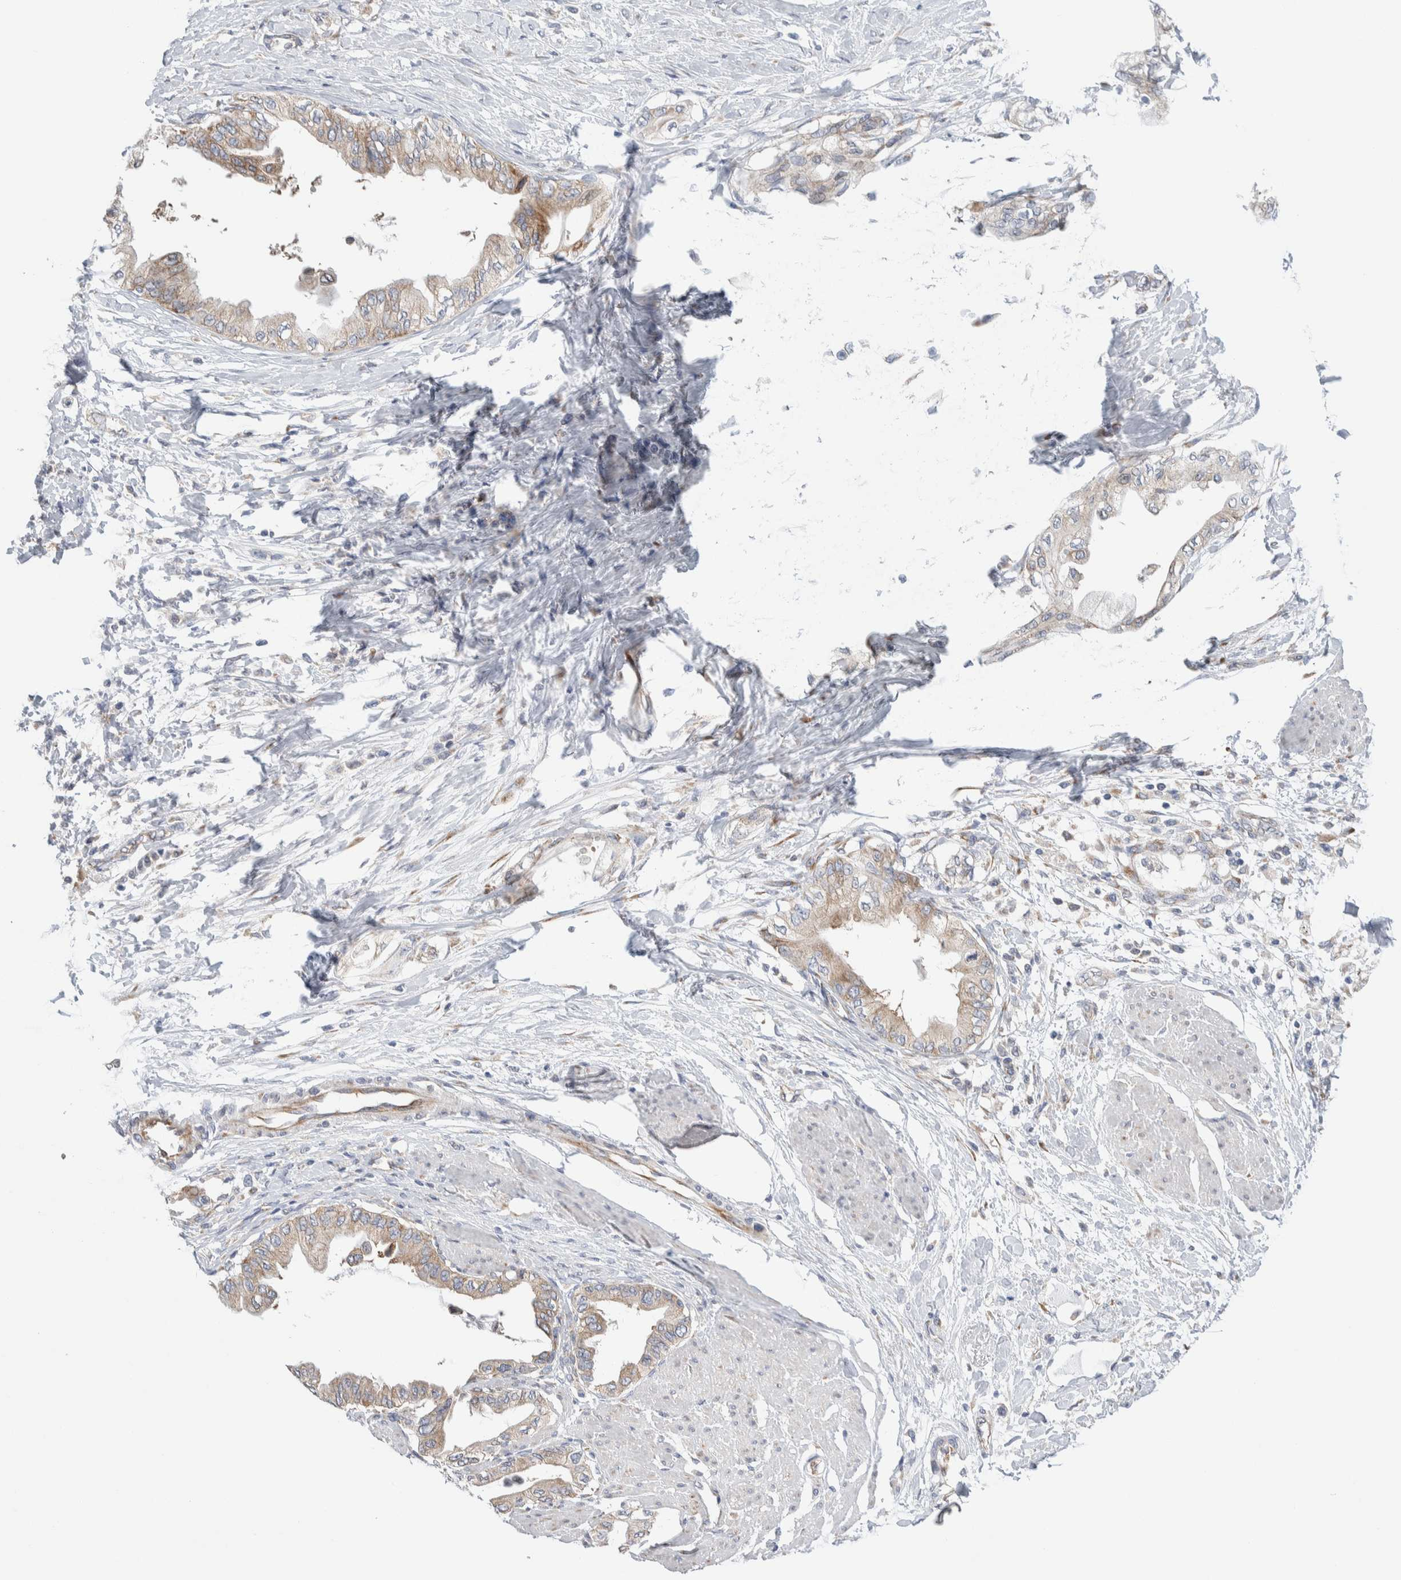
{"staining": {"intensity": "weak", "quantity": ">75%", "location": "cytoplasmic/membranous"}, "tissue": "pancreatic cancer", "cell_type": "Tumor cells", "image_type": "cancer", "snomed": [{"axis": "morphology", "description": "Normal tissue, NOS"}, {"axis": "morphology", "description": "Adenocarcinoma, NOS"}, {"axis": "topography", "description": "Pancreas"}, {"axis": "topography", "description": "Duodenum"}], "caption": "IHC of human pancreatic adenocarcinoma demonstrates low levels of weak cytoplasmic/membranous positivity in approximately >75% of tumor cells.", "gene": "RACK1", "patient": {"sex": "female", "age": 60}}